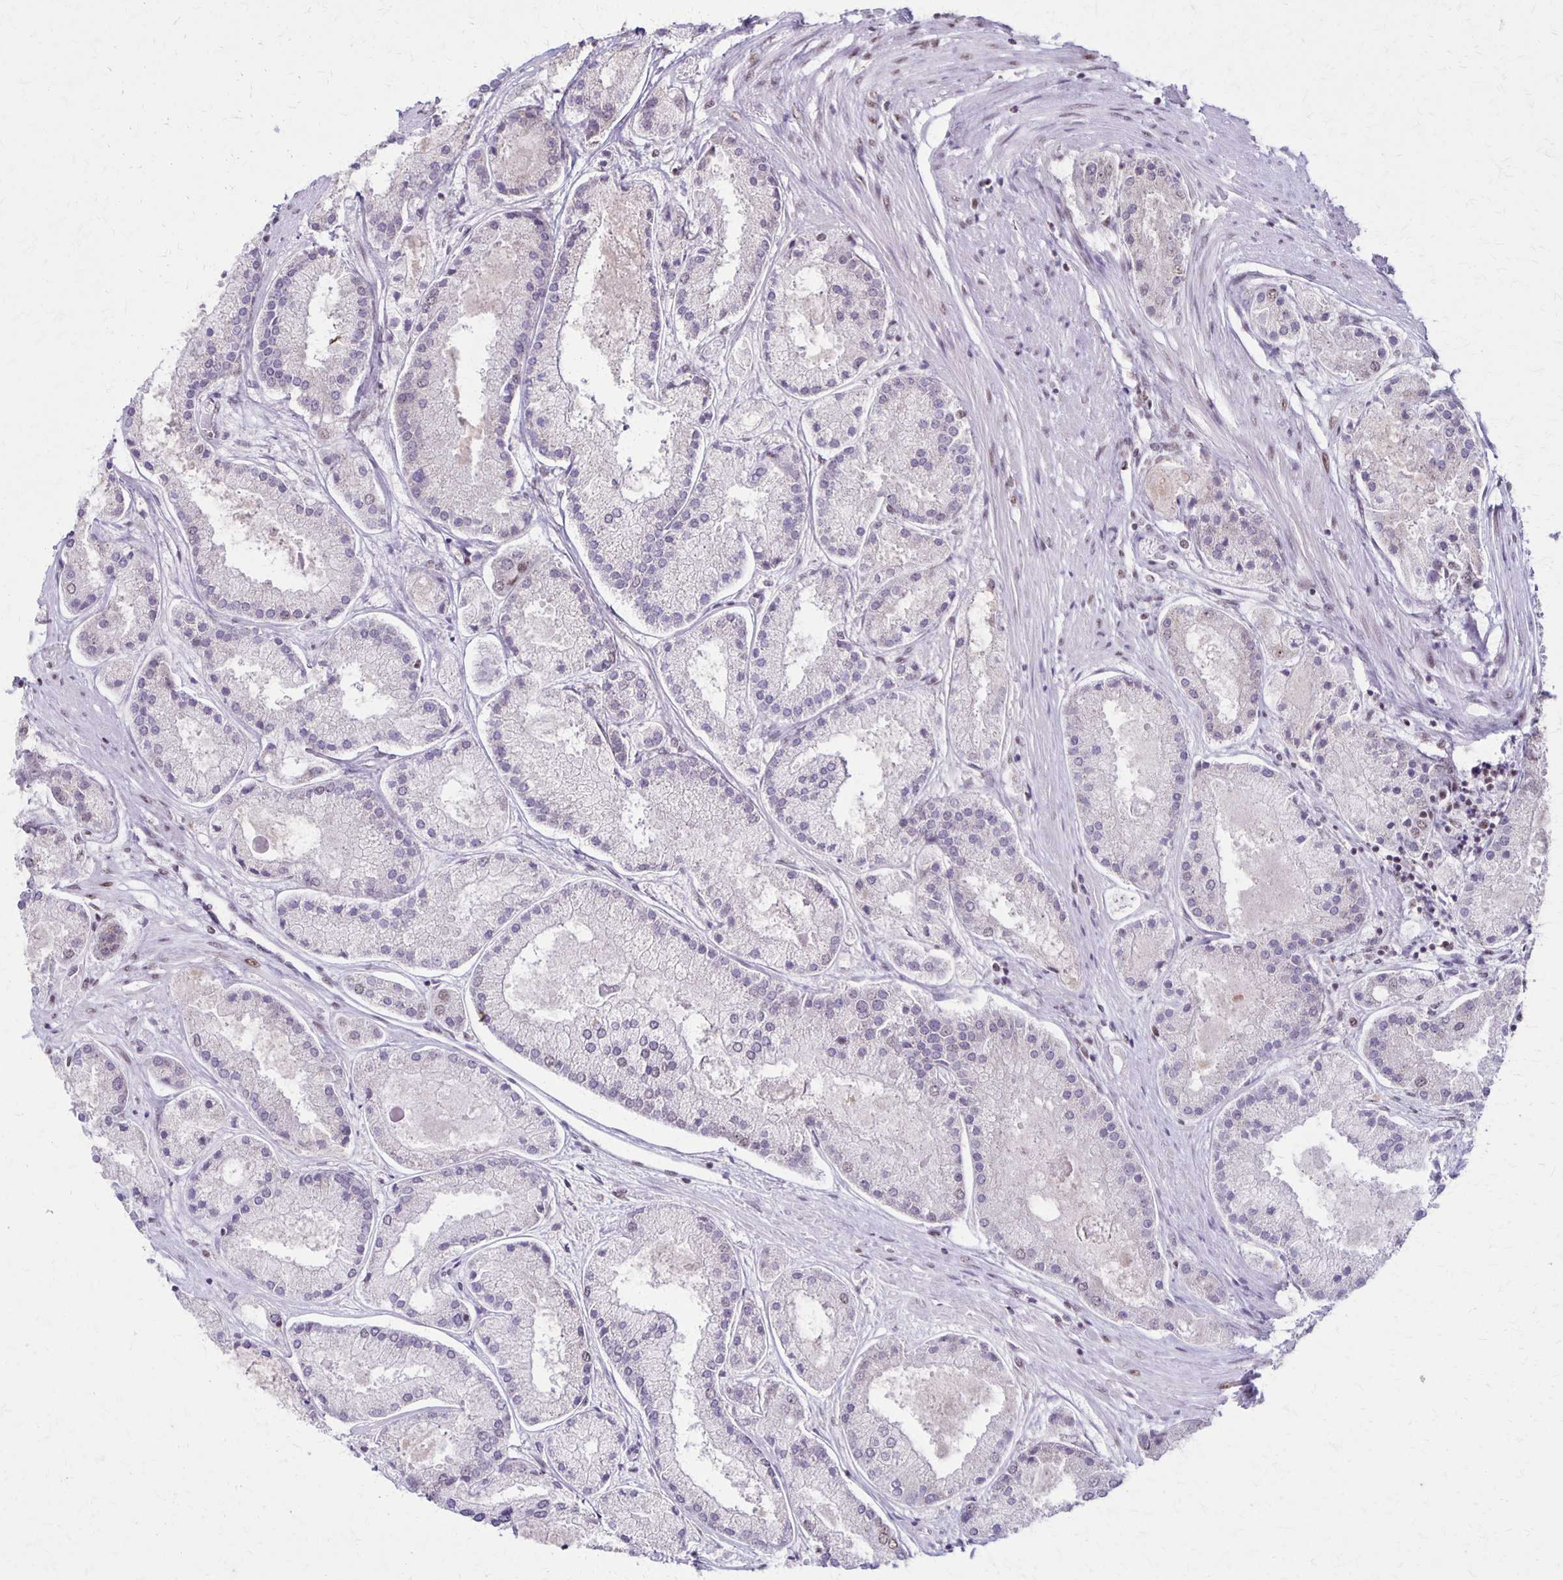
{"staining": {"intensity": "weak", "quantity": "<25%", "location": "nuclear"}, "tissue": "prostate cancer", "cell_type": "Tumor cells", "image_type": "cancer", "snomed": [{"axis": "morphology", "description": "Adenocarcinoma, High grade"}, {"axis": "topography", "description": "Prostate"}], "caption": "Prostate cancer (adenocarcinoma (high-grade)) was stained to show a protein in brown. There is no significant expression in tumor cells.", "gene": "XRCC6", "patient": {"sex": "male", "age": 67}}